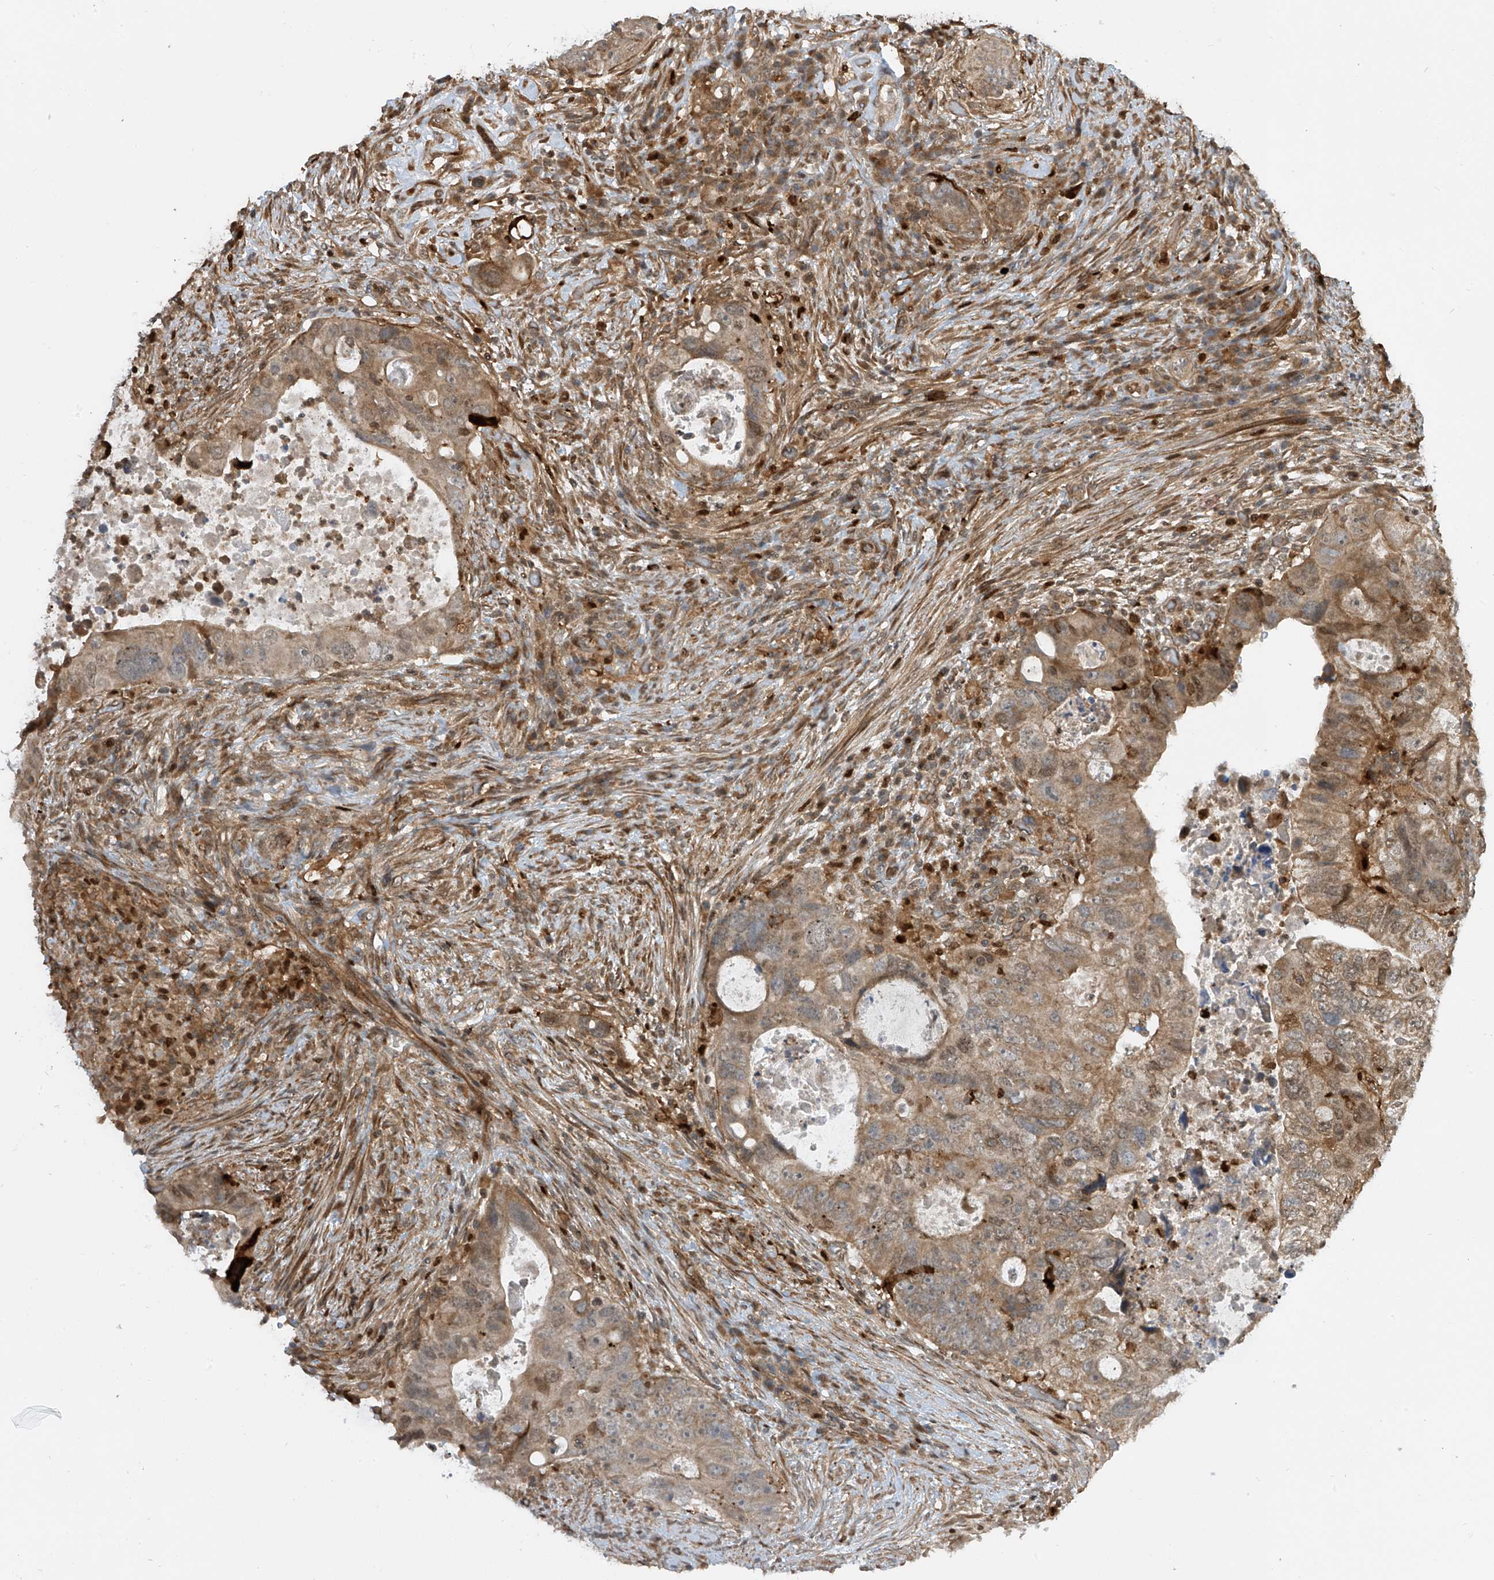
{"staining": {"intensity": "moderate", "quantity": ">75%", "location": "cytoplasmic/membranous"}, "tissue": "colorectal cancer", "cell_type": "Tumor cells", "image_type": "cancer", "snomed": [{"axis": "morphology", "description": "Adenocarcinoma, NOS"}, {"axis": "topography", "description": "Rectum"}], "caption": "Brown immunohistochemical staining in human adenocarcinoma (colorectal) displays moderate cytoplasmic/membranous expression in about >75% of tumor cells. Immunohistochemistry (ihc) stains the protein in brown and the nuclei are stained blue.", "gene": "ATAD2B", "patient": {"sex": "male", "age": 59}}